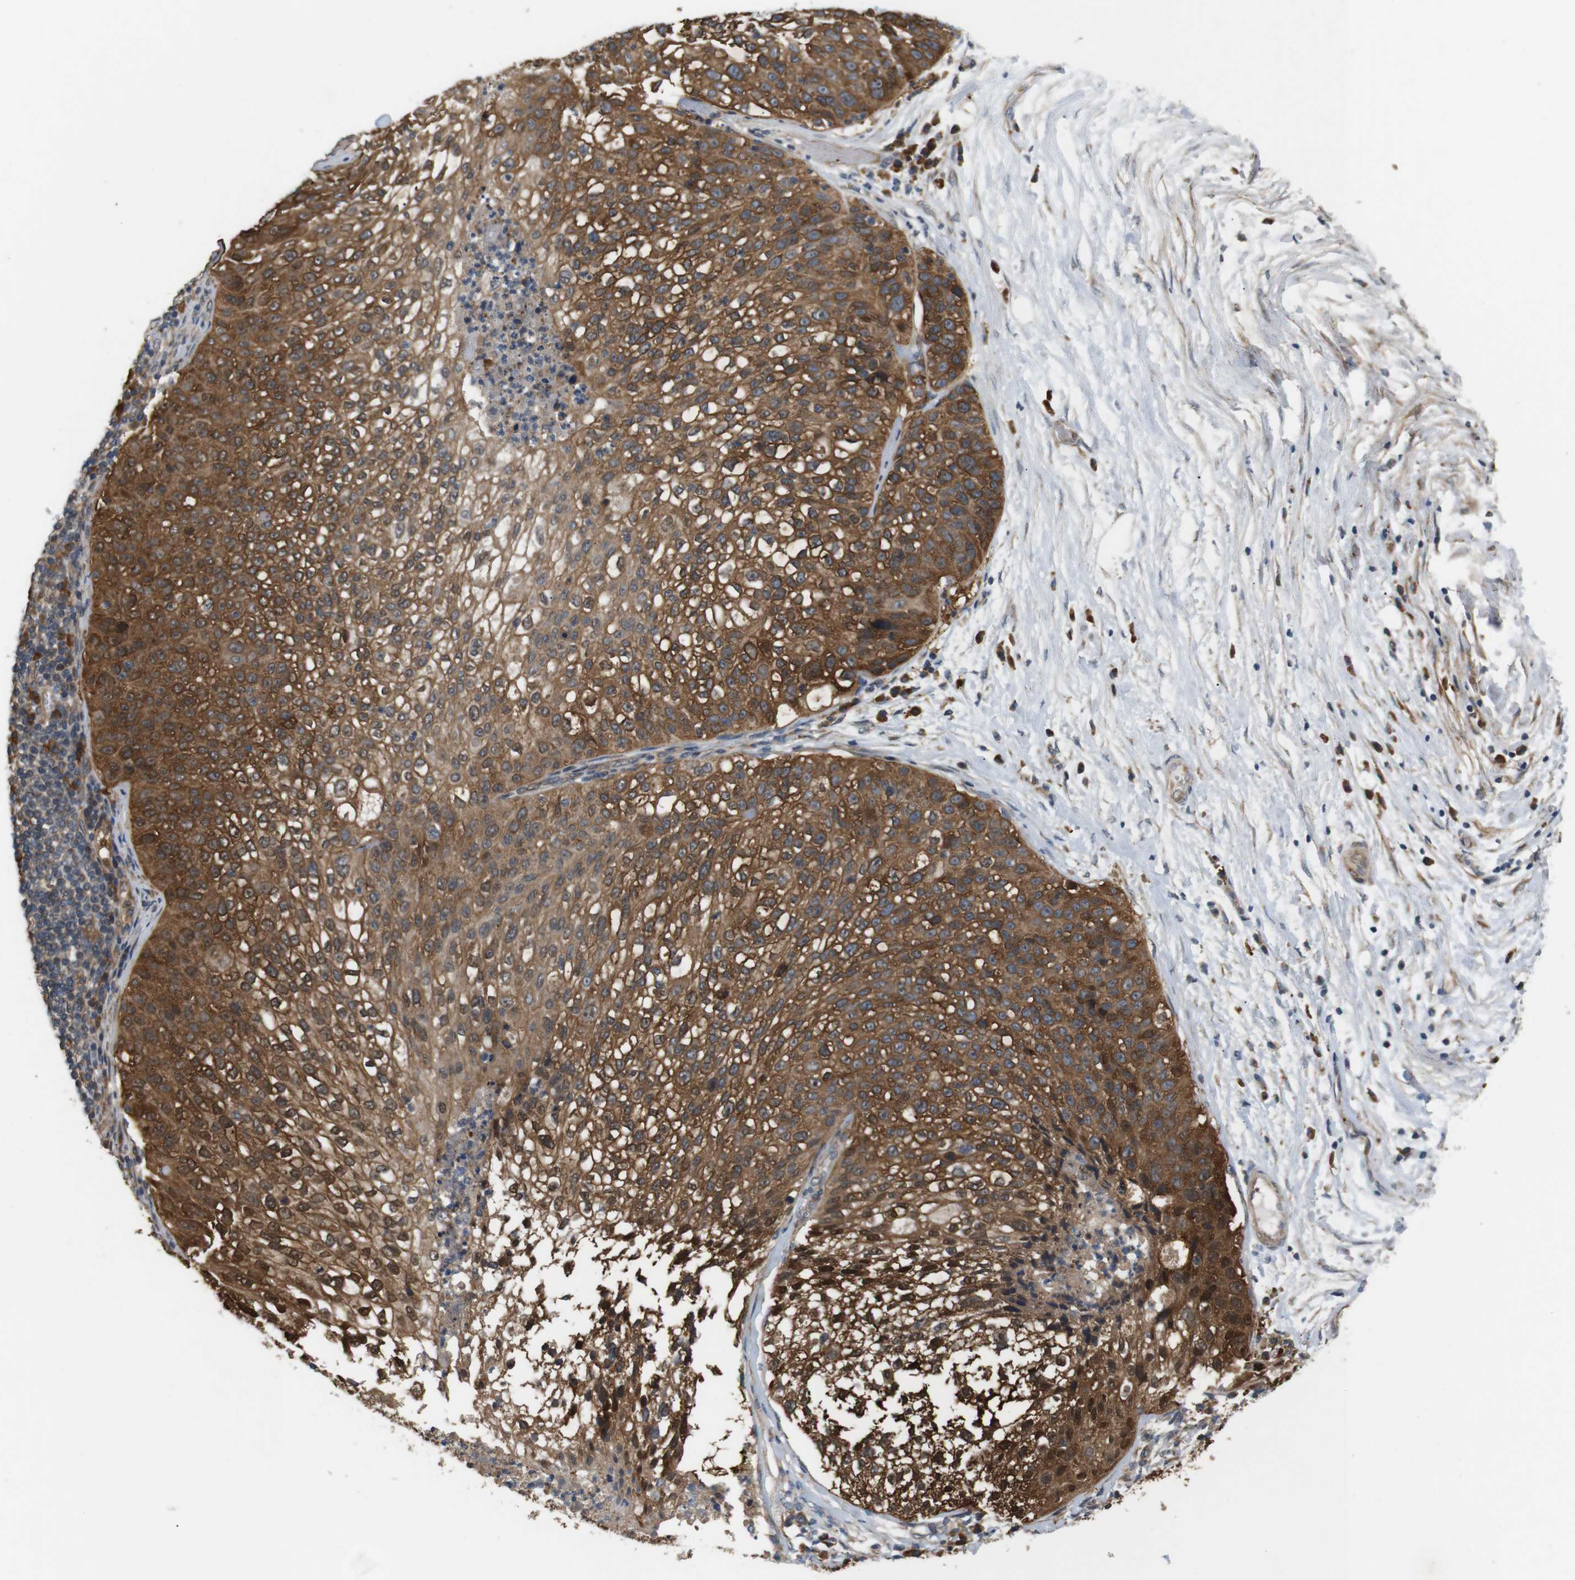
{"staining": {"intensity": "strong", "quantity": ">75%", "location": "cytoplasmic/membranous"}, "tissue": "lung cancer", "cell_type": "Tumor cells", "image_type": "cancer", "snomed": [{"axis": "morphology", "description": "Inflammation, NOS"}, {"axis": "morphology", "description": "Squamous cell carcinoma, NOS"}, {"axis": "topography", "description": "Lymph node"}, {"axis": "topography", "description": "Soft tissue"}, {"axis": "topography", "description": "Lung"}], "caption": "Strong cytoplasmic/membranous positivity for a protein is identified in about >75% of tumor cells of lung squamous cell carcinoma using immunohistochemistry.", "gene": "EPHB2", "patient": {"sex": "male", "age": 66}}